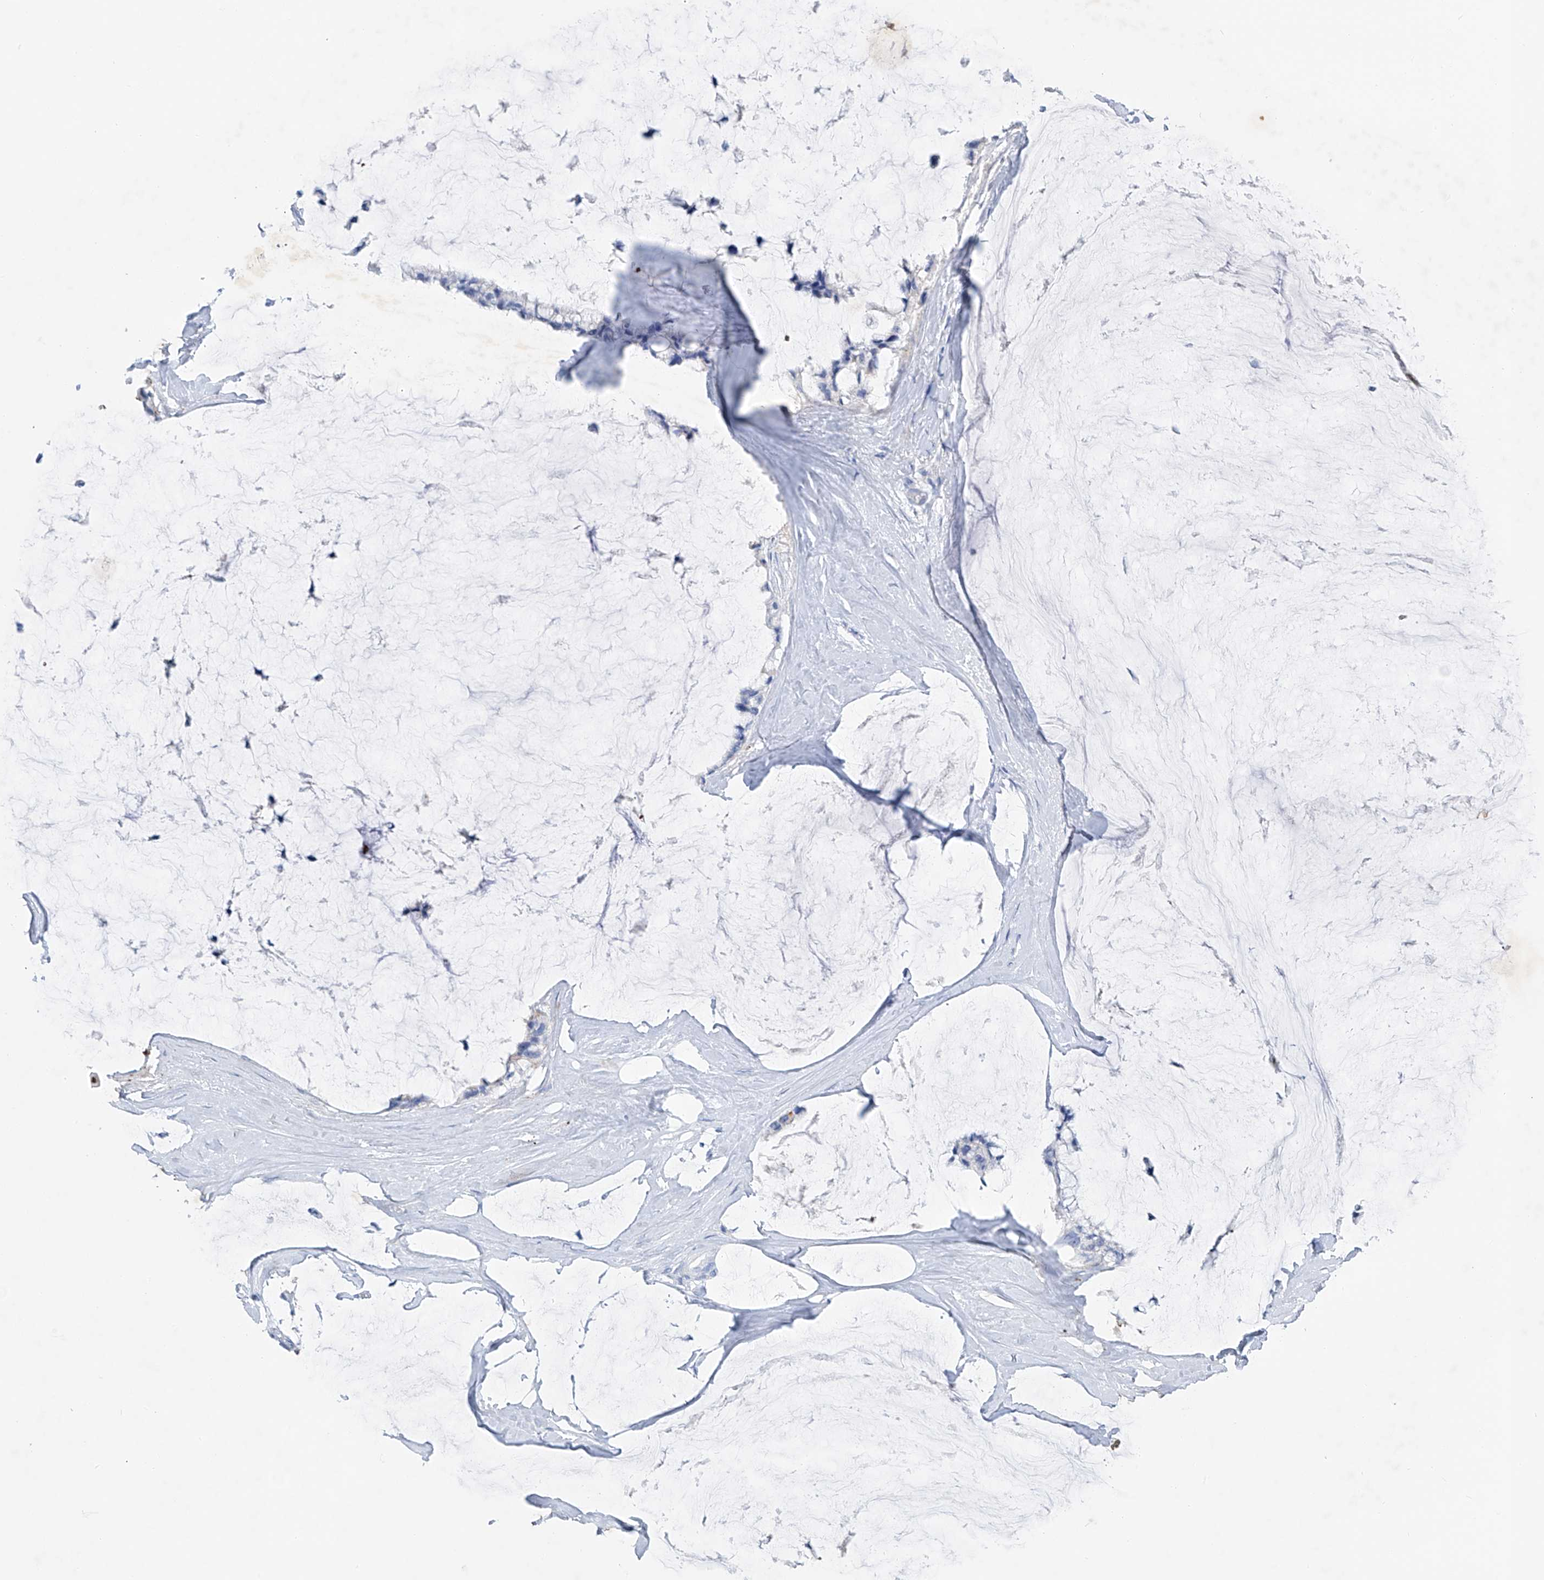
{"staining": {"intensity": "negative", "quantity": "none", "location": "none"}, "tissue": "ovarian cancer", "cell_type": "Tumor cells", "image_type": "cancer", "snomed": [{"axis": "morphology", "description": "Cystadenocarcinoma, mucinous, NOS"}, {"axis": "topography", "description": "Ovary"}], "caption": "IHC histopathology image of ovarian mucinous cystadenocarcinoma stained for a protein (brown), which exhibits no staining in tumor cells.", "gene": "FRS3", "patient": {"sex": "female", "age": 39}}